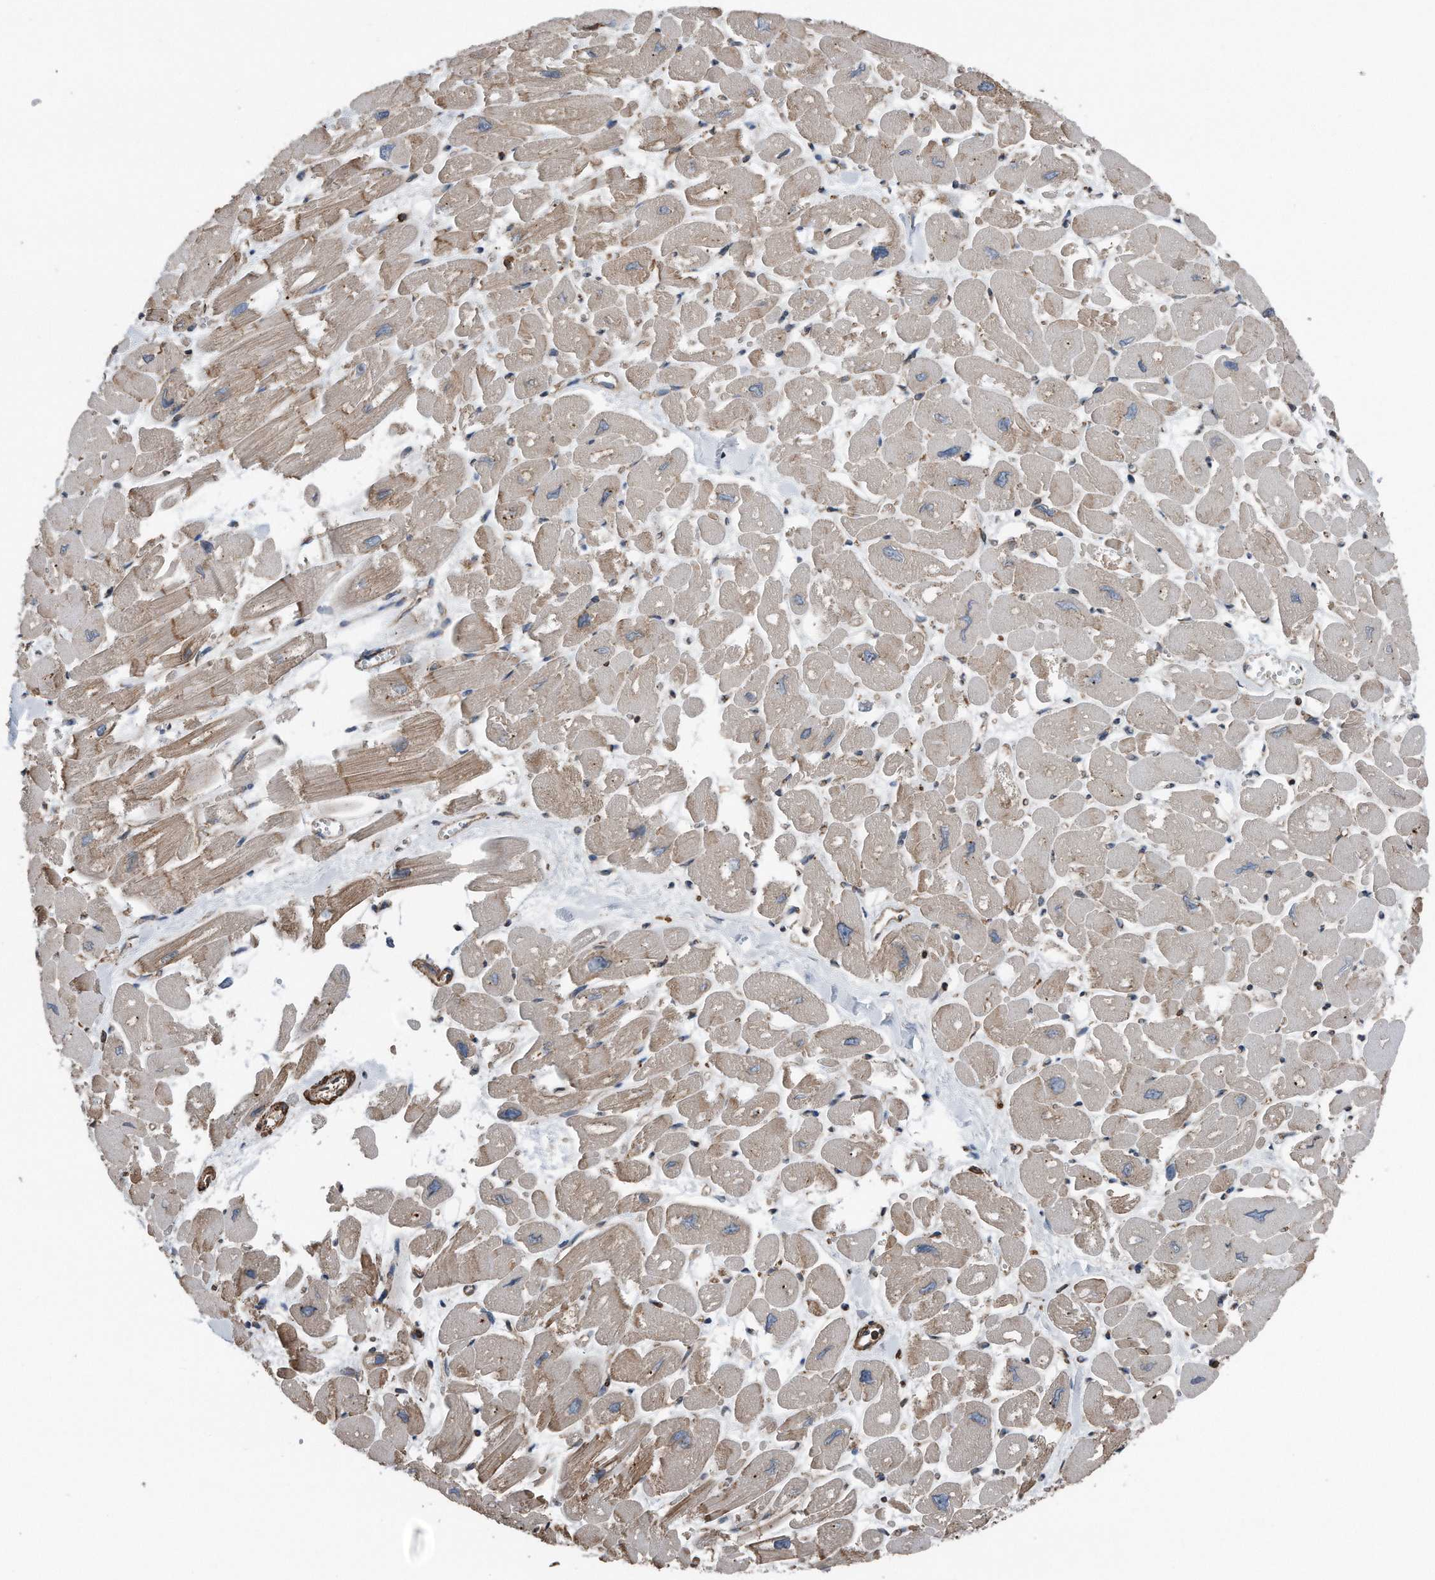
{"staining": {"intensity": "moderate", "quantity": "25%-75%", "location": "cytoplasmic/membranous"}, "tissue": "heart muscle", "cell_type": "Cardiomyocytes", "image_type": "normal", "snomed": [{"axis": "morphology", "description": "Normal tissue, NOS"}, {"axis": "topography", "description": "Heart"}], "caption": "Moderate cytoplasmic/membranous protein positivity is present in about 25%-75% of cardiomyocytes in heart muscle.", "gene": "RSPO3", "patient": {"sex": "male", "age": 54}}